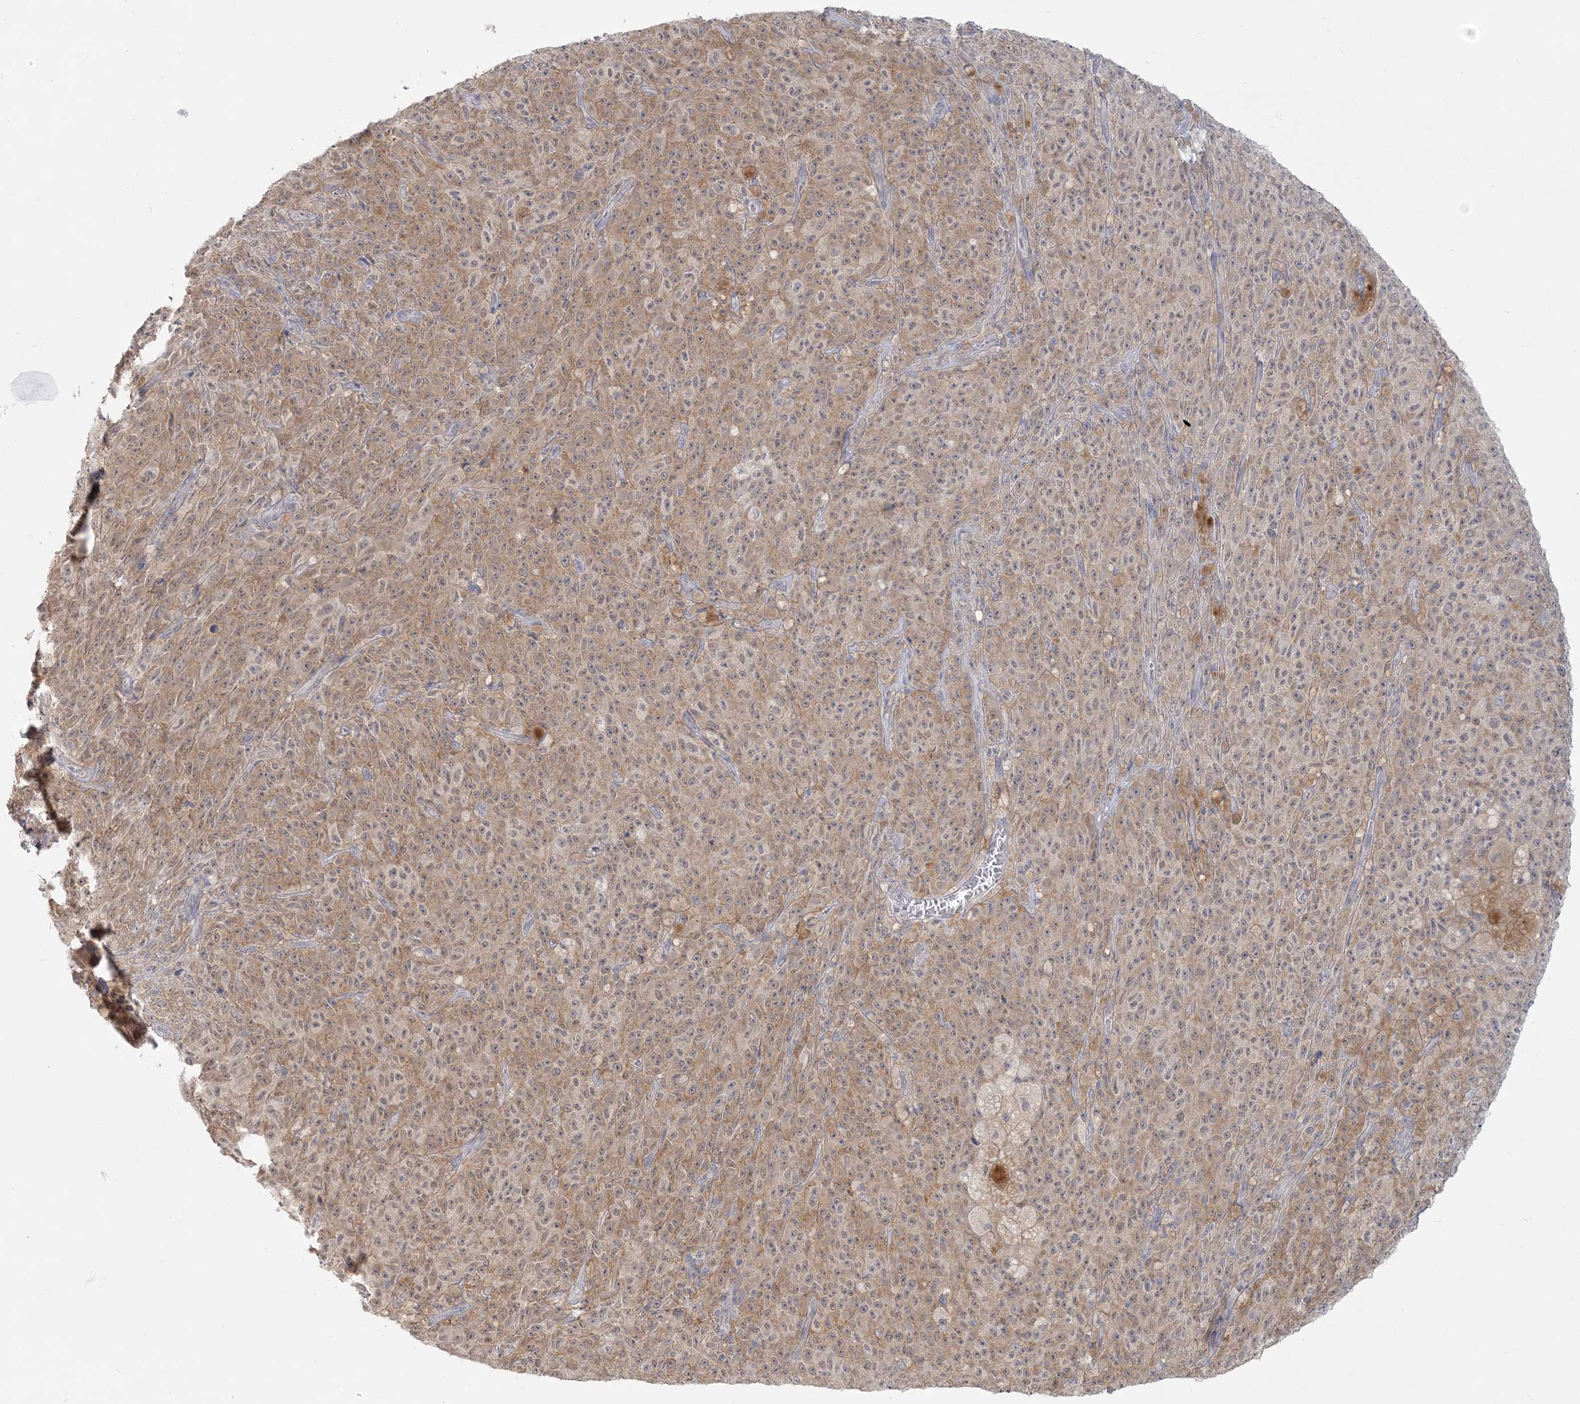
{"staining": {"intensity": "moderate", "quantity": ">75%", "location": "cytoplasmic/membranous"}, "tissue": "melanoma", "cell_type": "Tumor cells", "image_type": "cancer", "snomed": [{"axis": "morphology", "description": "Malignant melanoma, NOS"}, {"axis": "topography", "description": "Skin"}], "caption": "Immunohistochemistry staining of malignant melanoma, which exhibits medium levels of moderate cytoplasmic/membranous expression in approximately >75% of tumor cells indicating moderate cytoplasmic/membranous protein positivity. The staining was performed using DAB (brown) for protein detection and nuclei were counterstained in hematoxylin (blue).", "gene": "ANKS1A", "patient": {"sex": "female", "age": 82}}